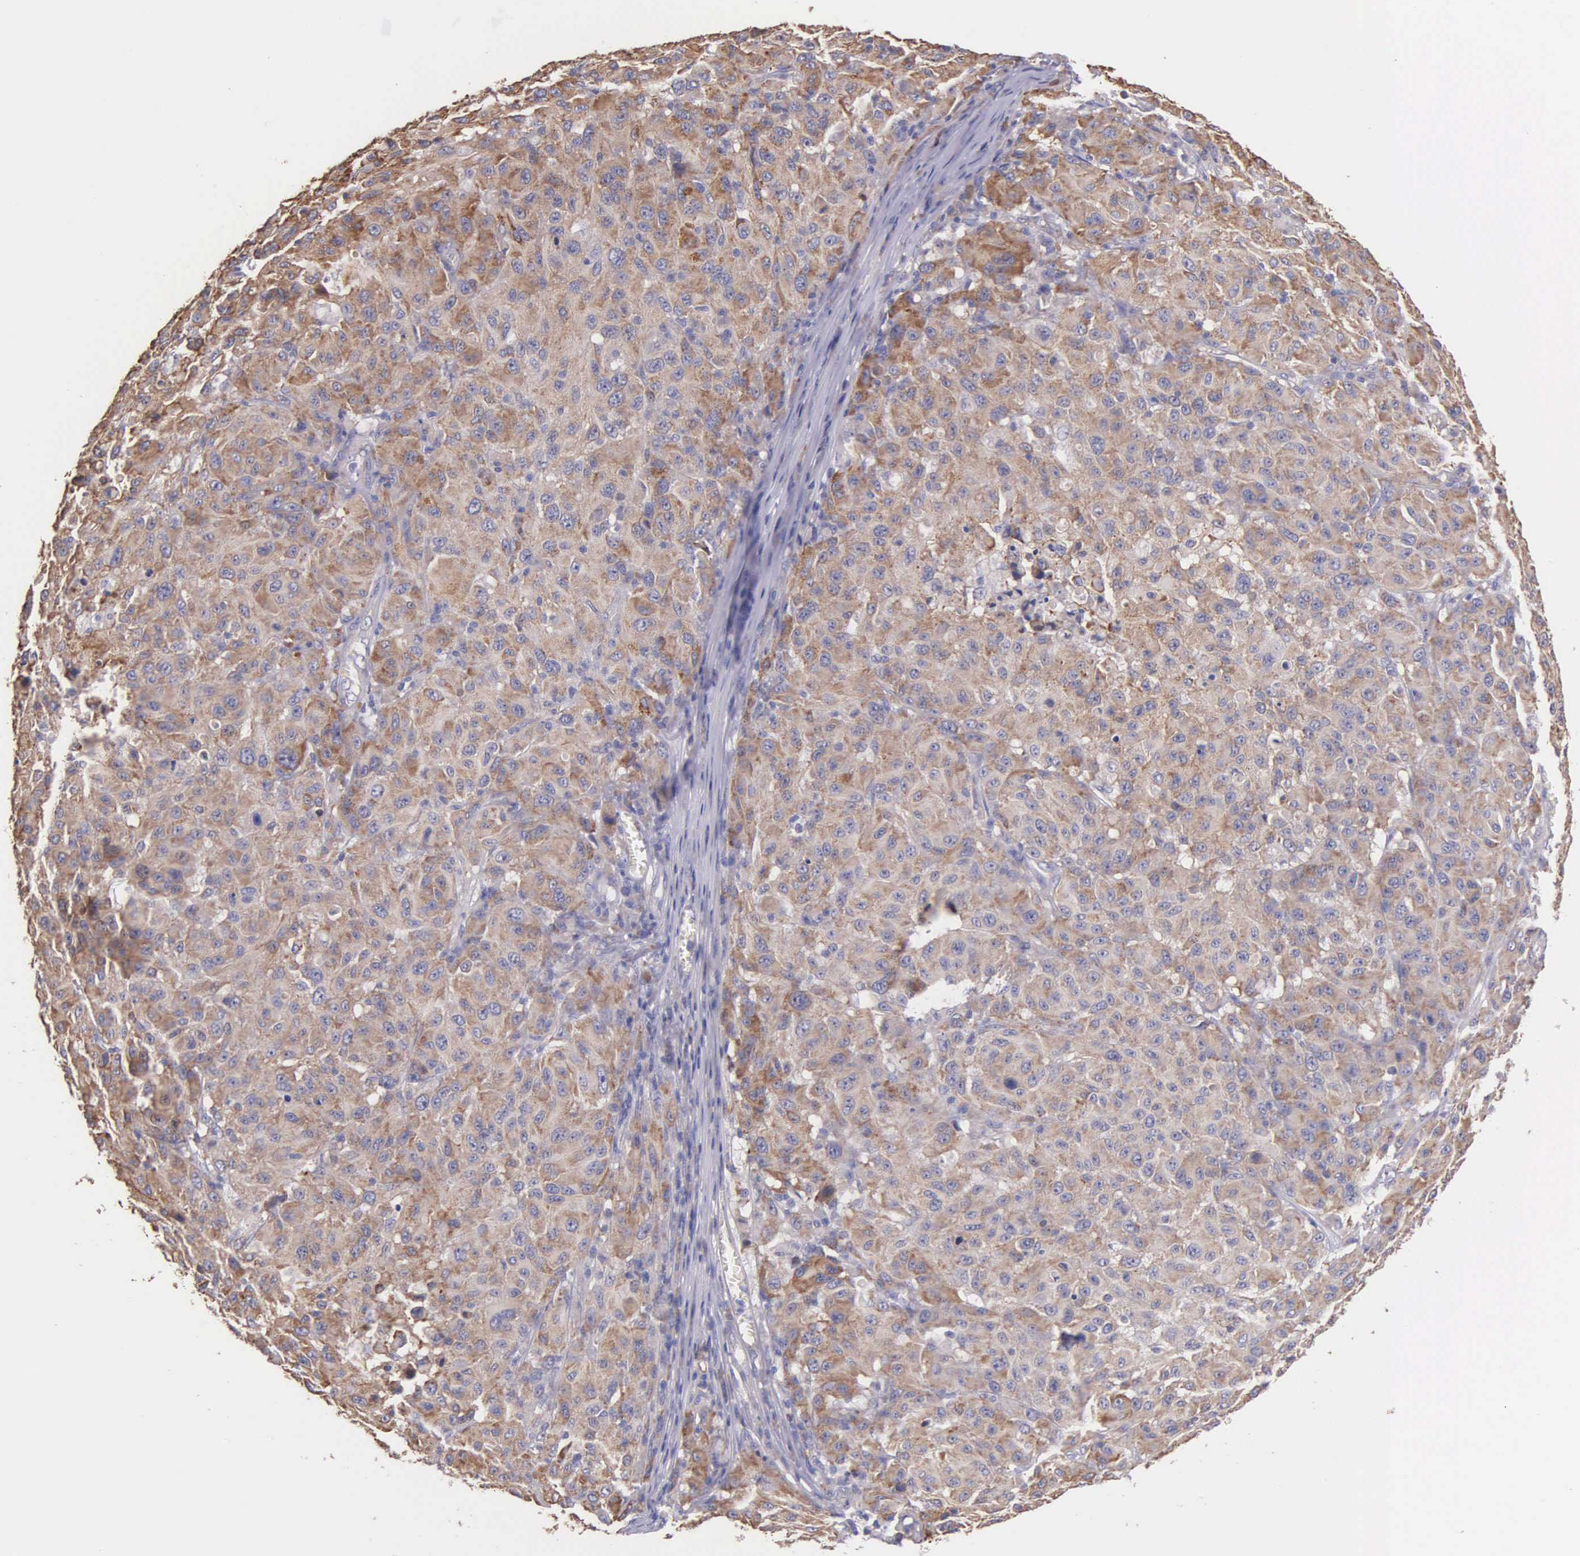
{"staining": {"intensity": "weak", "quantity": ">75%", "location": "cytoplasmic/membranous"}, "tissue": "melanoma", "cell_type": "Tumor cells", "image_type": "cancer", "snomed": [{"axis": "morphology", "description": "Malignant melanoma, NOS"}, {"axis": "topography", "description": "Skin"}], "caption": "Immunohistochemistry photomicrograph of neoplastic tissue: melanoma stained using IHC demonstrates low levels of weak protein expression localized specifically in the cytoplasmic/membranous of tumor cells, appearing as a cytoplasmic/membranous brown color.", "gene": "ZC3H12B", "patient": {"sex": "female", "age": 77}}